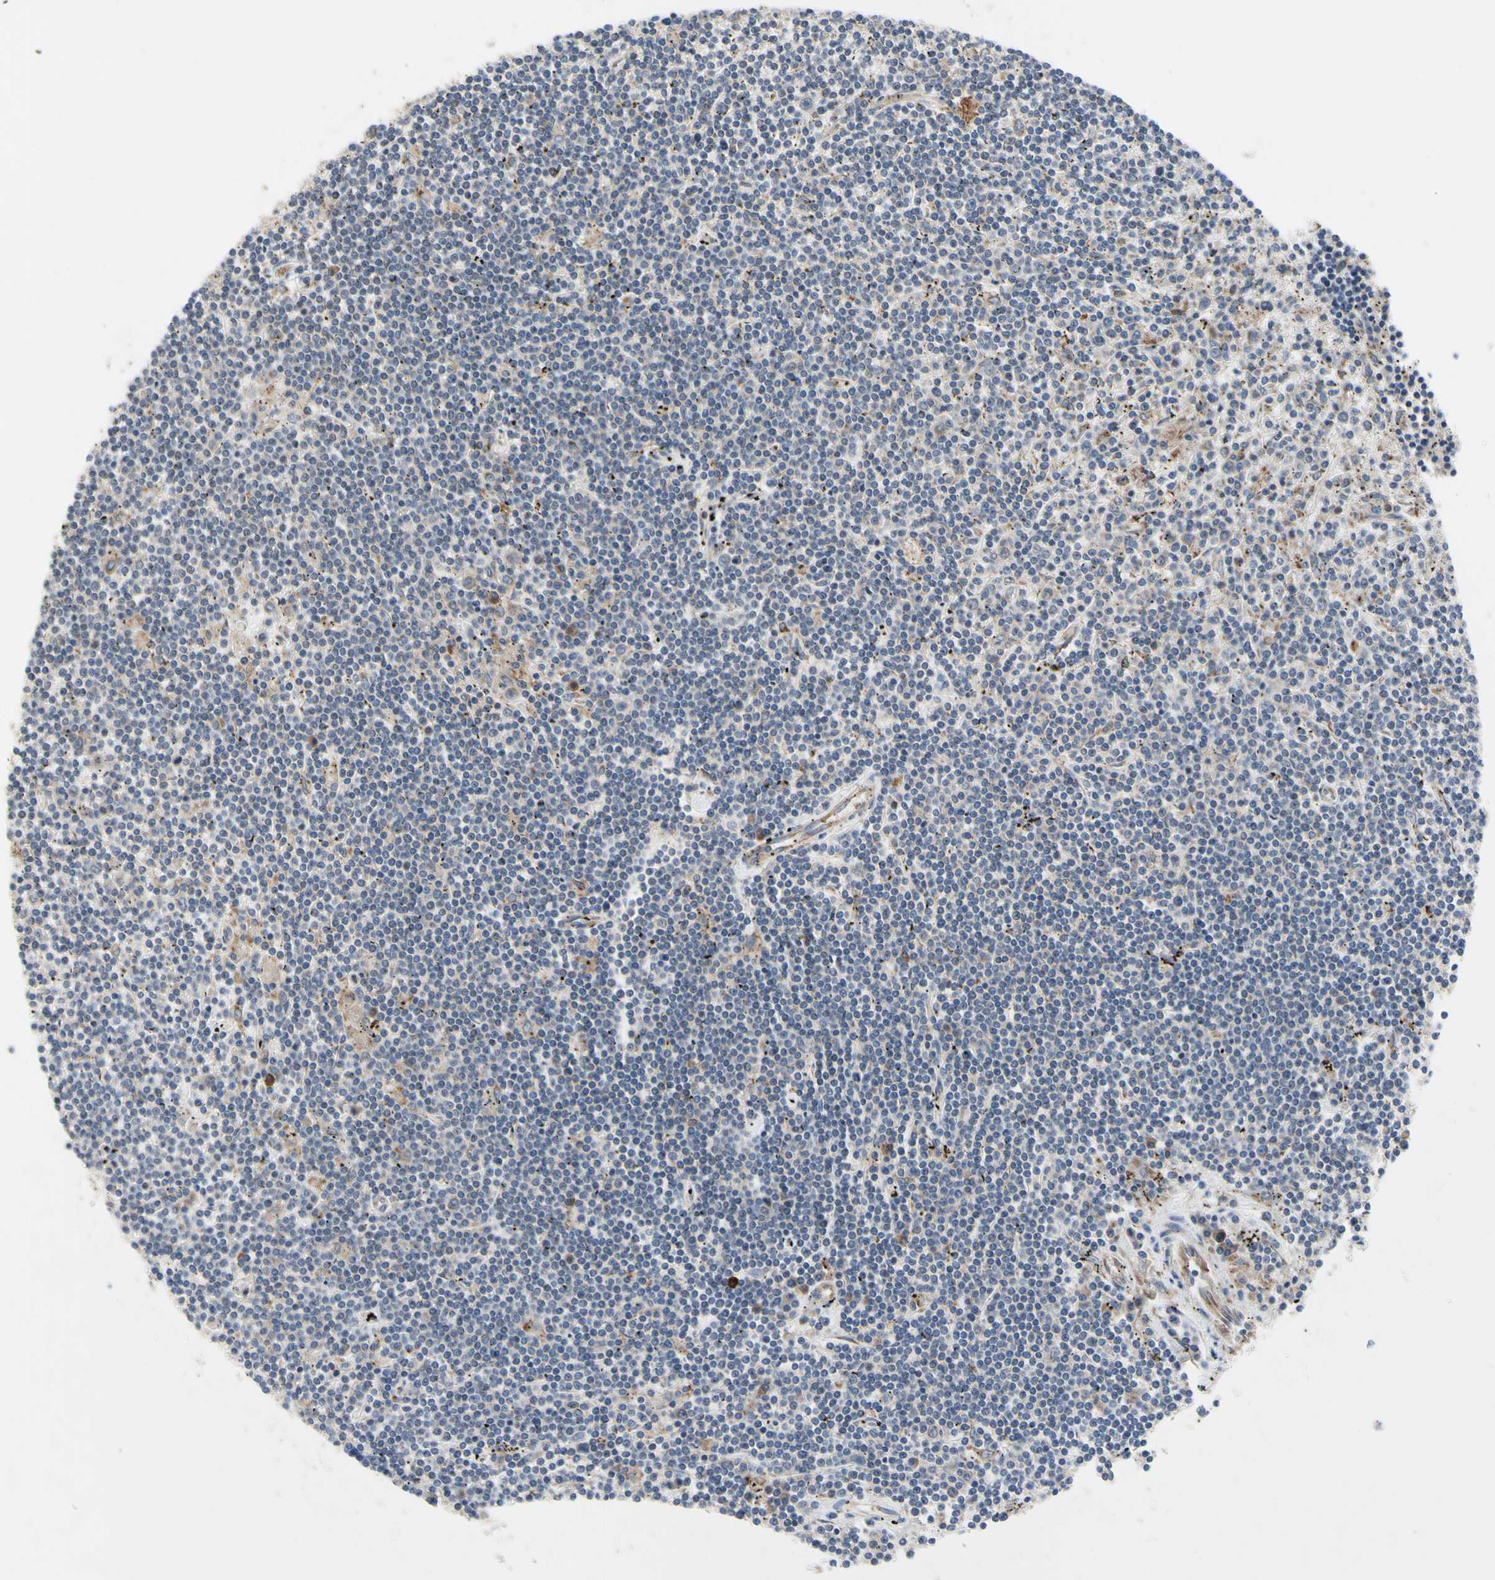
{"staining": {"intensity": "negative", "quantity": "none", "location": "none"}, "tissue": "lymphoma", "cell_type": "Tumor cells", "image_type": "cancer", "snomed": [{"axis": "morphology", "description": "Malignant lymphoma, non-Hodgkin's type, Low grade"}, {"axis": "topography", "description": "Spleen"}], "caption": "A histopathology image of human low-grade malignant lymphoma, non-Hodgkin's type is negative for staining in tumor cells.", "gene": "XIAP", "patient": {"sex": "male", "age": 76}}